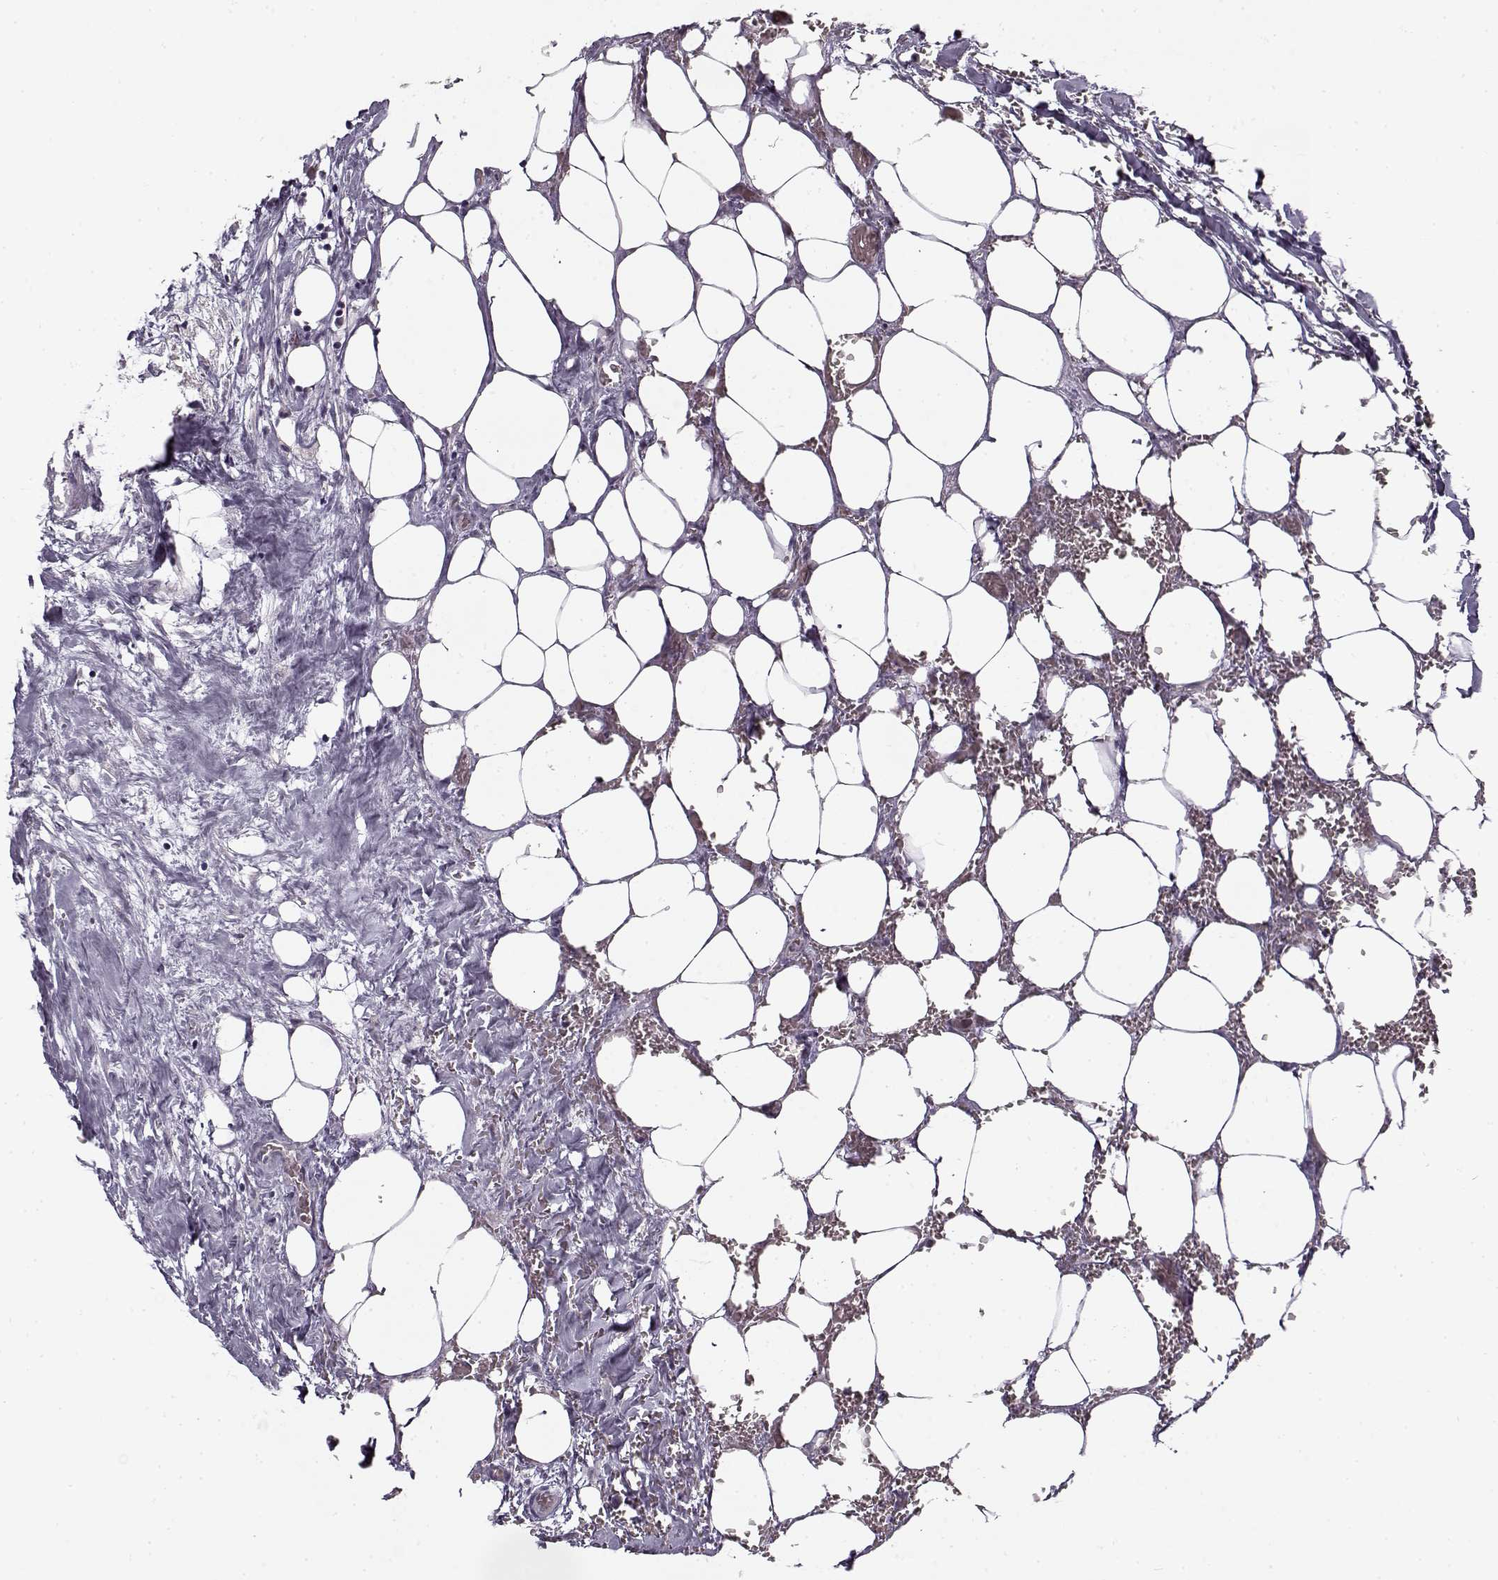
{"staining": {"intensity": "negative", "quantity": "none", "location": "none"}, "tissue": "urothelial cancer", "cell_type": "Tumor cells", "image_type": "cancer", "snomed": [{"axis": "morphology", "description": "Urothelial carcinoma, High grade"}, {"axis": "topography", "description": "Urinary bladder"}], "caption": "This is an IHC histopathology image of high-grade urothelial carcinoma. There is no expression in tumor cells.", "gene": "PNMT", "patient": {"sex": "male", "age": 59}}